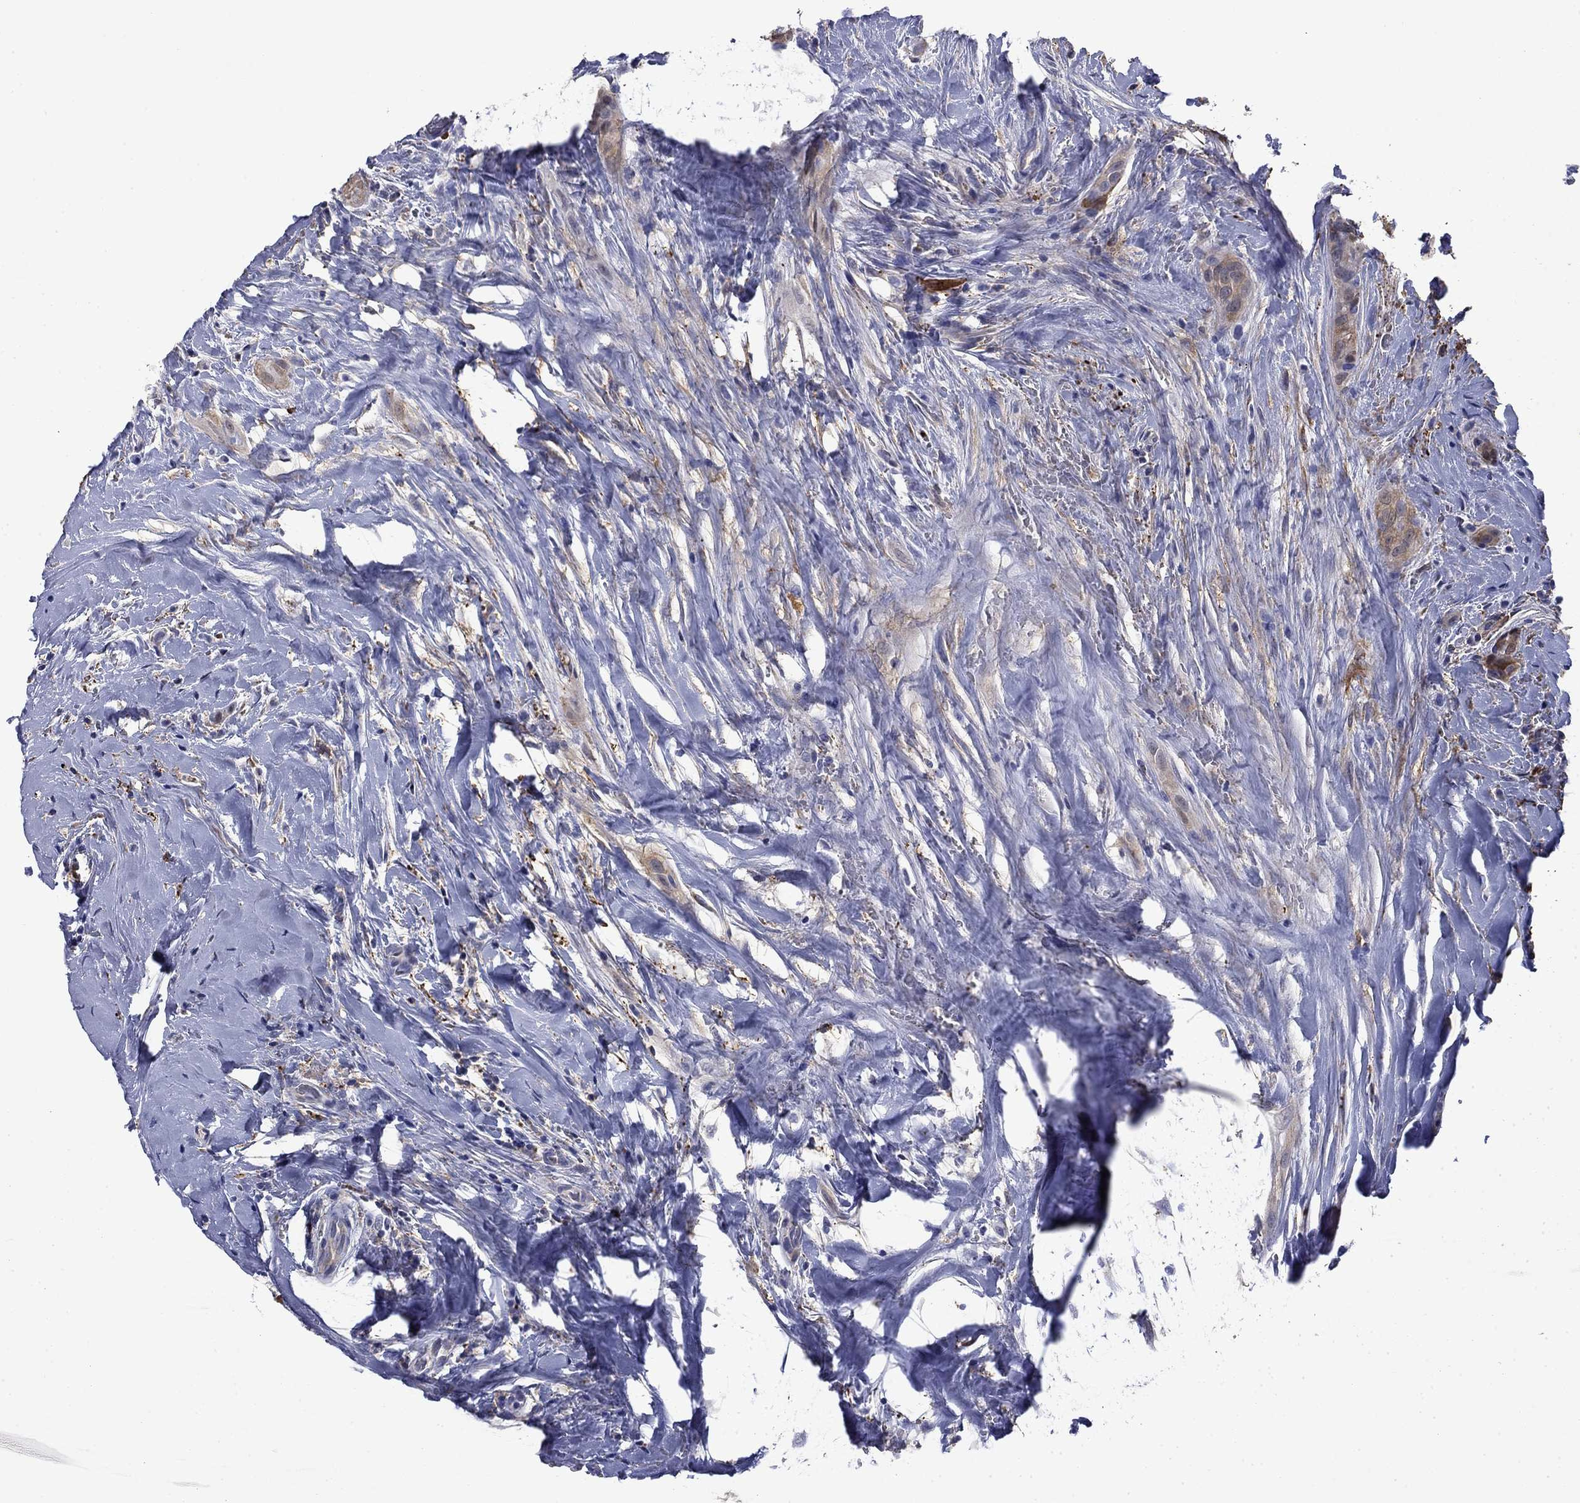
{"staining": {"intensity": "weak", "quantity": "<25%", "location": "cytoplasmic/membranous"}, "tissue": "thyroid cancer", "cell_type": "Tumor cells", "image_type": "cancer", "snomed": [{"axis": "morphology", "description": "Papillary adenocarcinoma, NOS"}, {"axis": "topography", "description": "Thyroid gland"}], "caption": "Tumor cells are negative for protein expression in human papillary adenocarcinoma (thyroid).", "gene": "BCL2L14", "patient": {"sex": "male", "age": 61}}